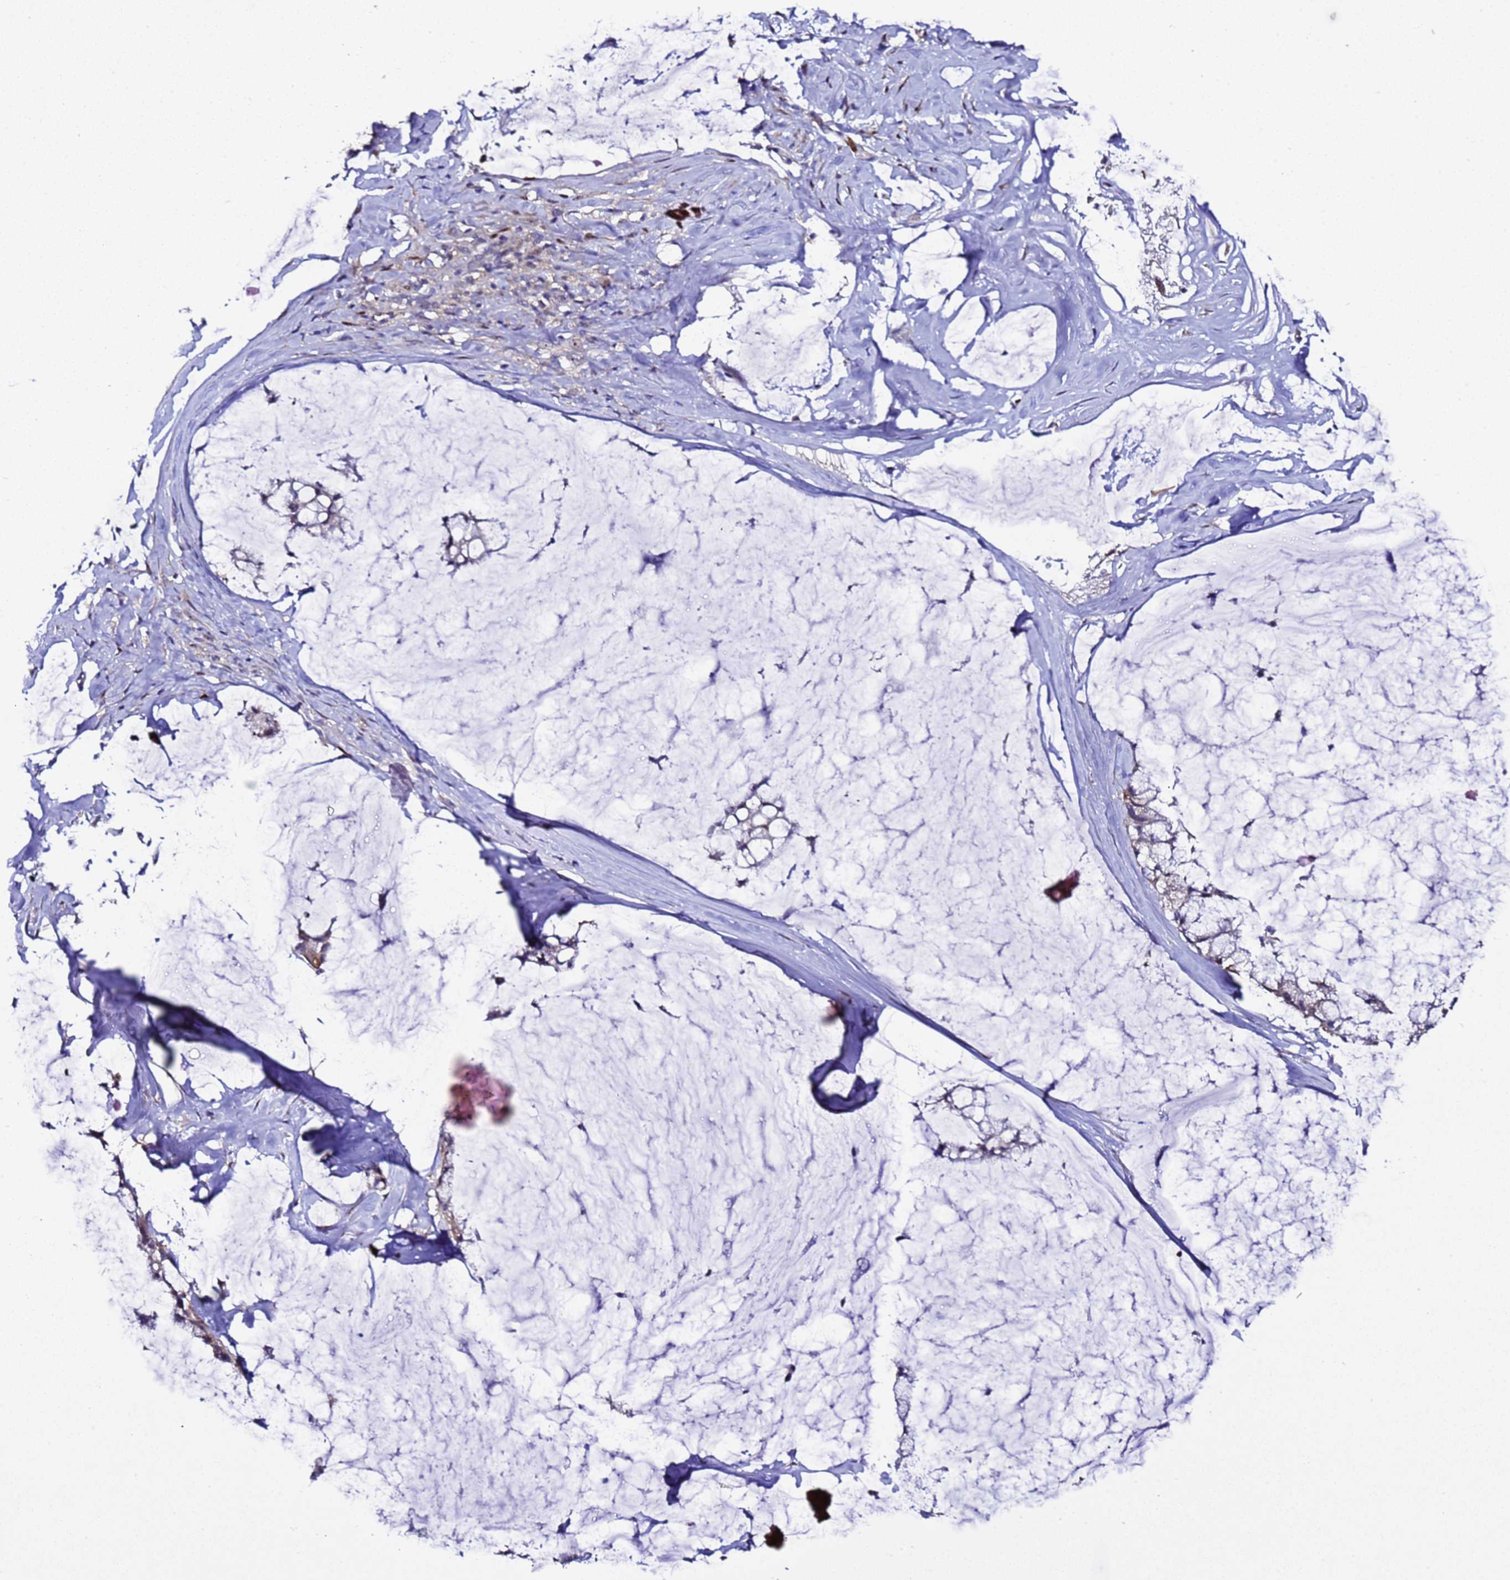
{"staining": {"intensity": "negative", "quantity": "none", "location": "none"}, "tissue": "ovarian cancer", "cell_type": "Tumor cells", "image_type": "cancer", "snomed": [{"axis": "morphology", "description": "Cystadenocarcinoma, mucinous, NOS"}, {"axis": "topography", "description": "Ovary"}], "caption": "This is an immunohistochemistry (IHC) histopathology image of human ovarian cancer (mucinous cystadenocarcinoma). There is no positivity in tumor cells.", "gene": "ALG3", "patient": {"sex": "female", "age": 39}}